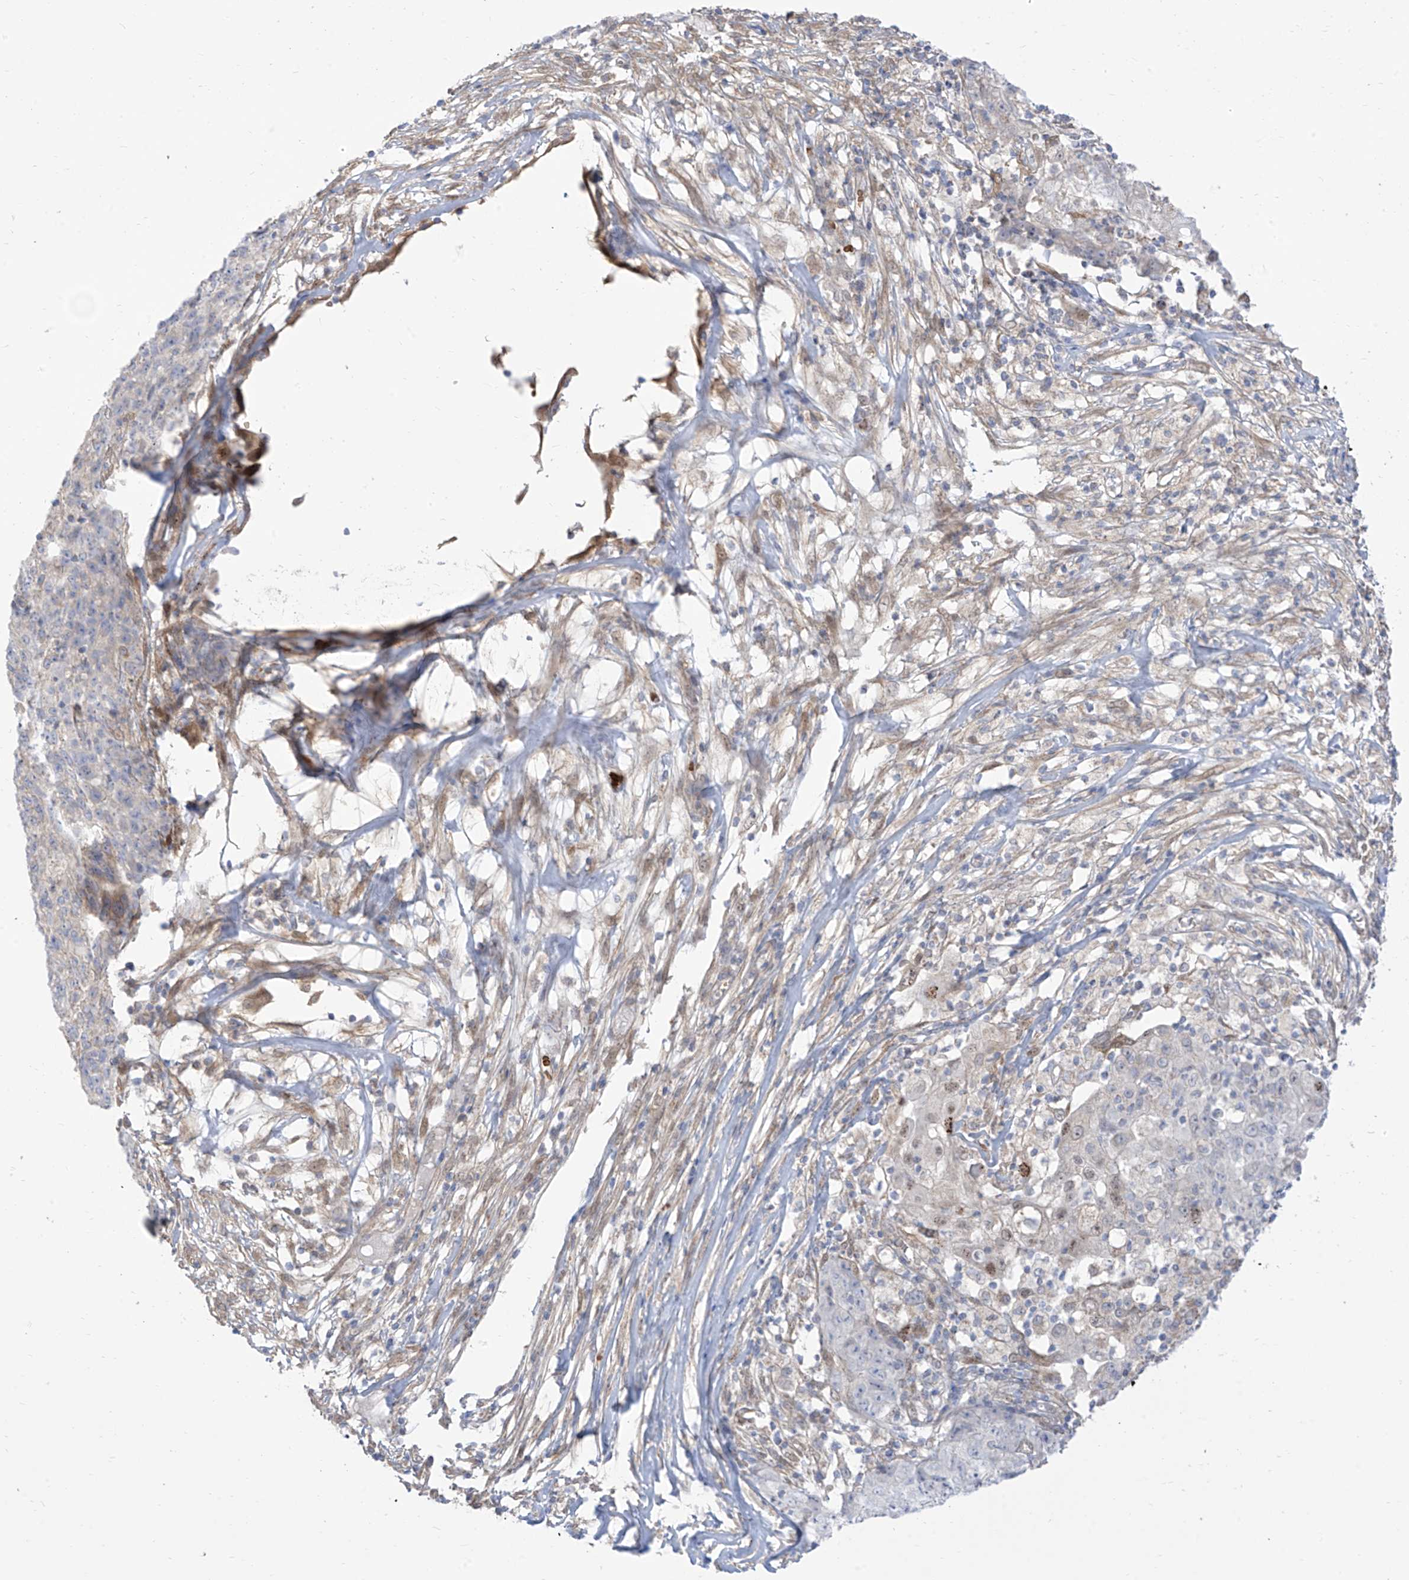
{"staining": {"intensity": "negative", "quantity": "none", "location": "none"}, "tissue": "ovarian cancer", "cell_type": "Tumor cells", "image_type": "cancer", "snomed": [{"axis": "morphology", "description": "Carcinoma, endometroid"}, {"axis": "topography", "description": "Ovary"}], "caption": "High magnification brightfield microscopy of endometroid carcinoma (ovarian) stained with DAB (3,3'-diaminobenzidine) (brown) and counterstained with hematoxylin (blue): tumor cells show no significant staining.", "gene": "ARHGEF40", "patient": {"sex": "female", "age": 42}}